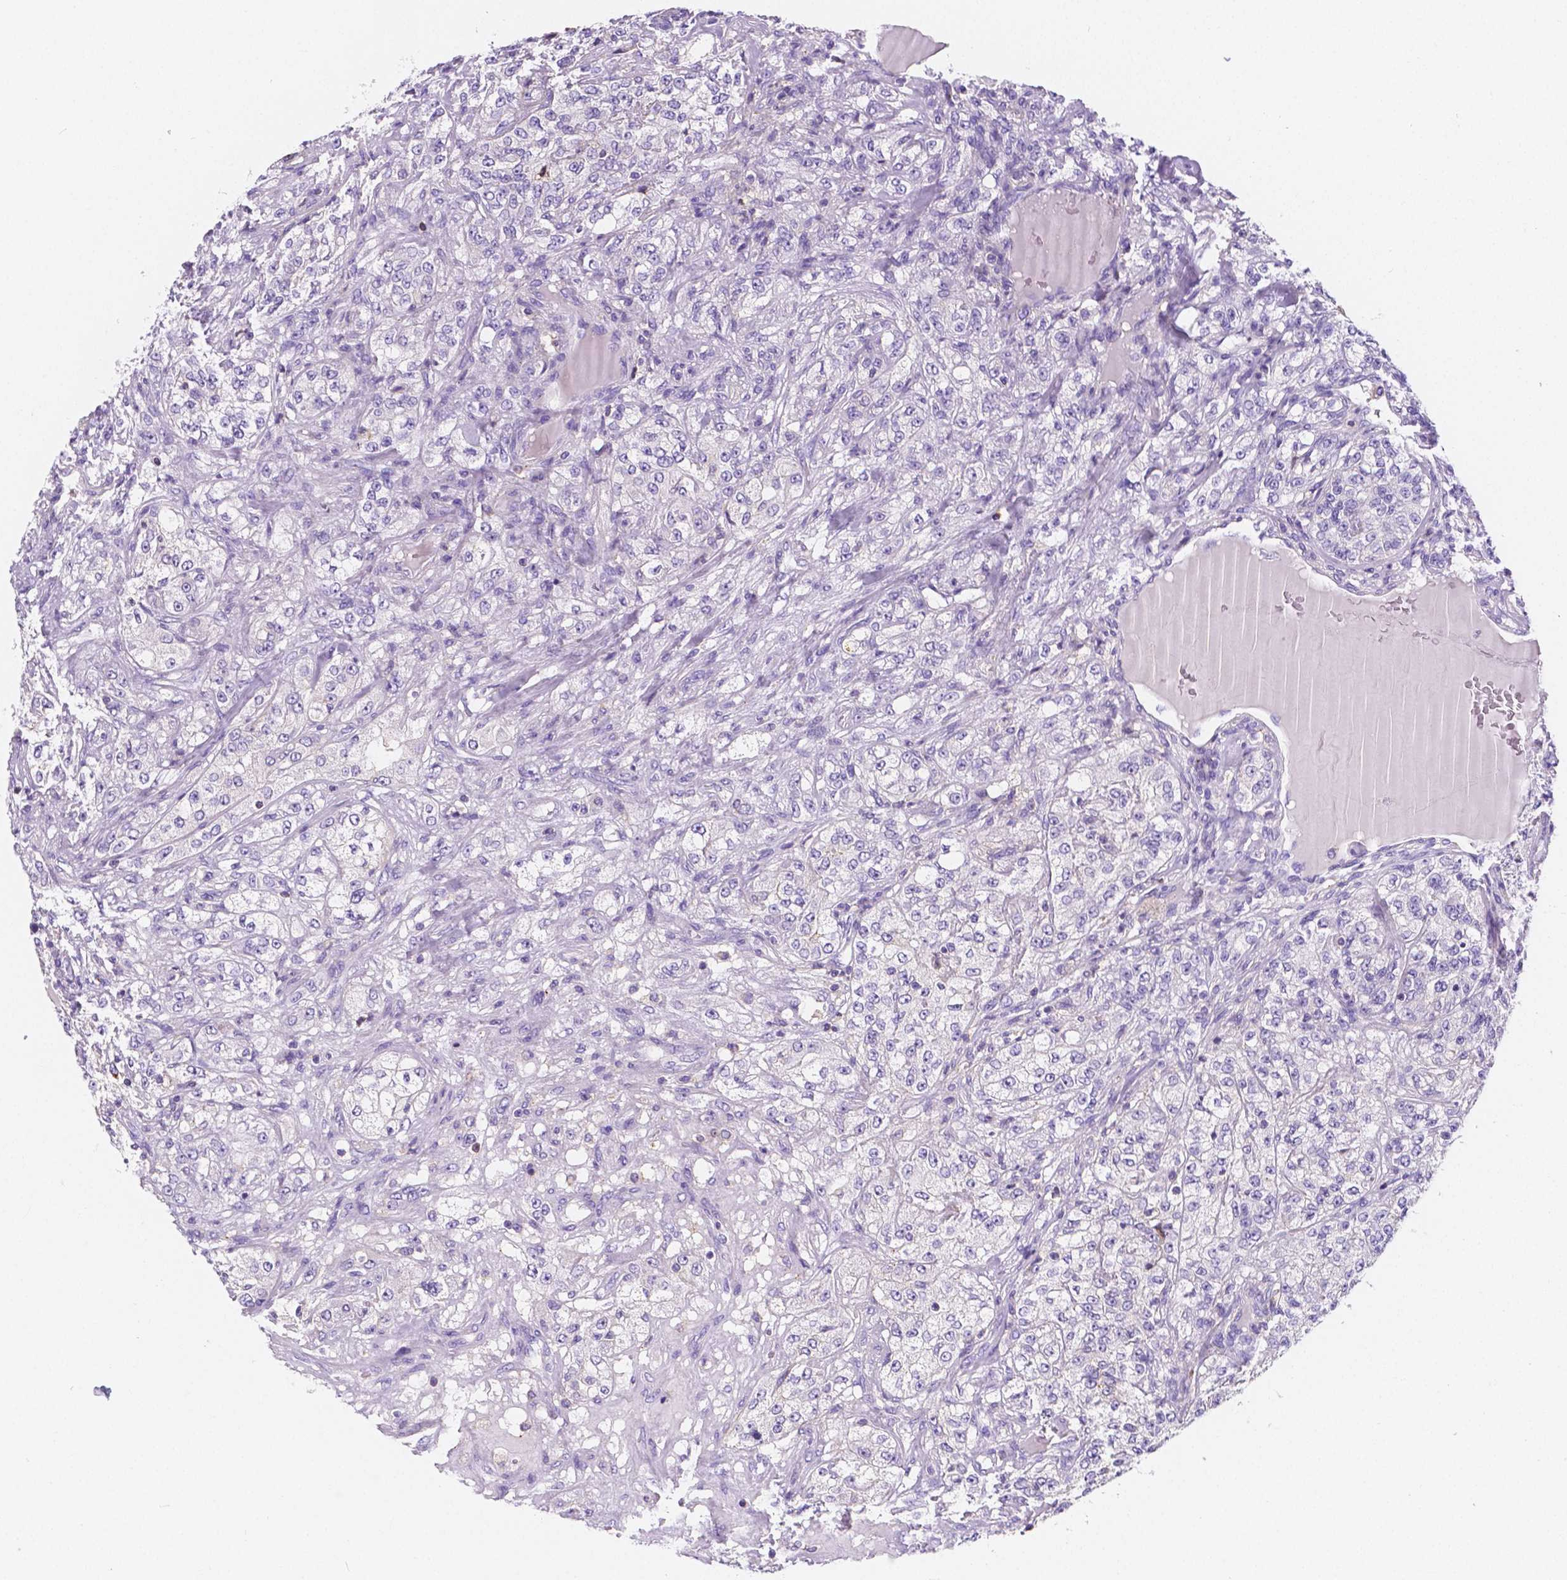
{"staining": {"intensity": "negative", "quantity": "none", "location": "none"}, "tissue": "renal cancer", "cell_type": "Tumor cells", "image_type": "cancer", "snomed": [{"axis": "morphology", "description": "Adenocarcinoma, NOS"}, {"axis": "topography", "description": "Kidney"}], "caption": "Immunohistochemical staining of renal cancer exhibits no significant expression in tumor cells.", "gene": "GABRD", "patient": {"sex": "female", "age": 63}}